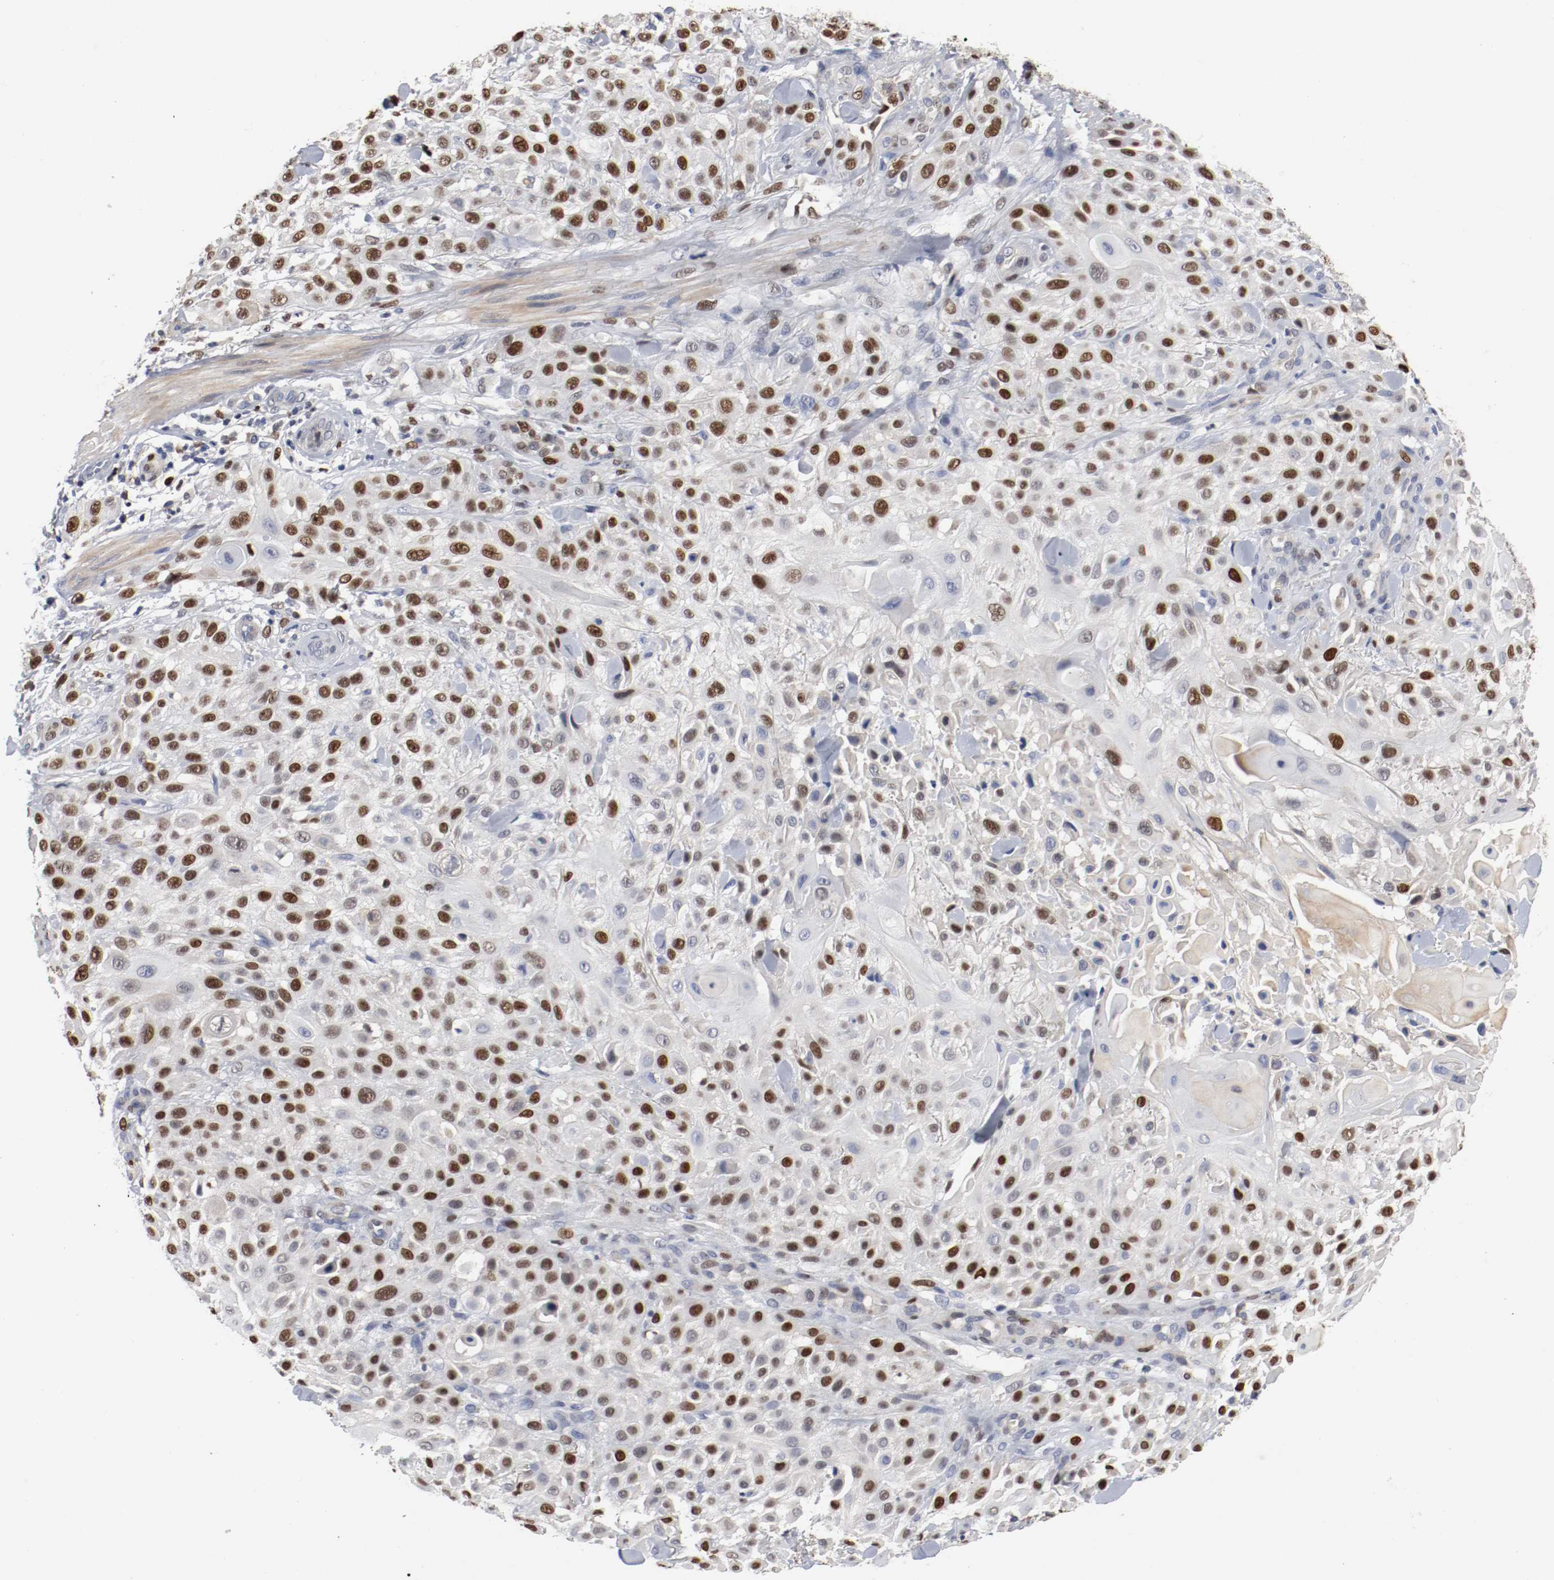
{"staining": {"intensity": "moderate", "quantity": "25%-75%", "location": "nuclear"}, "tissue": "skin cancer", "cell_type": "Tumor cells", "image_type": "cancer", "snomed": [{"axis": "morphology", "description": "Squamous cell carcinoma, NOS"}, {"axis": "topography", "description": "Skin"}], "caption": "Skin cancer (squamous cell carcinoma) stained for a protein shows moderate nuclear positivity in tumor cells. The staining is performed using DAB (3,3'-diaminobenzidine) brown chromogen to label protein expression. The nuclei are counter-stained blue using hematoxylin.", "gene": "MCM6", "patient": {"sex": "female", "age": 42}}